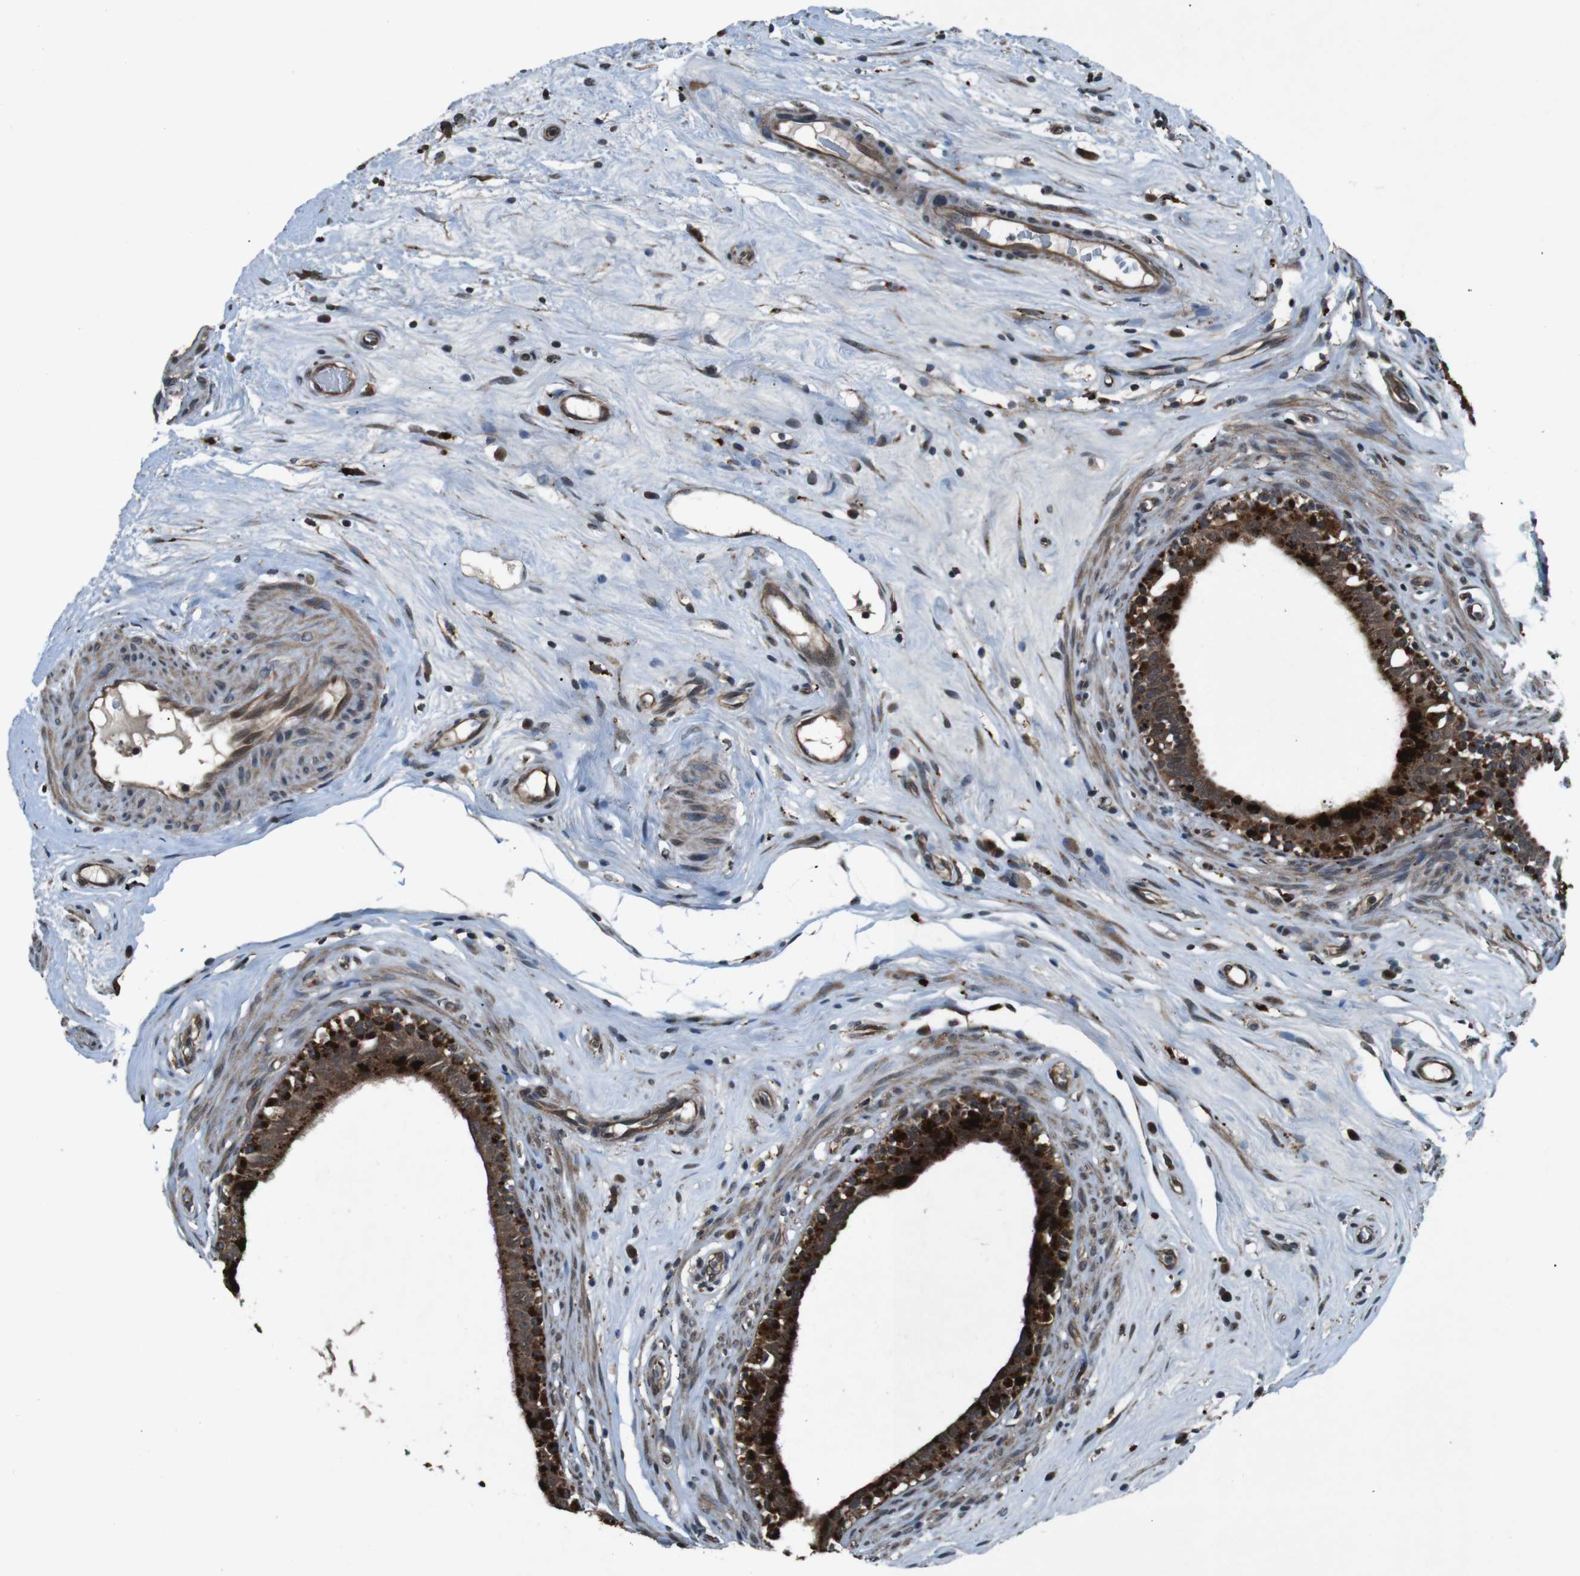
{"staining": {"intensity": "strong", "quantity": ">75%", "location": "cytoplasmic/membranous,nuclear"}, "tissue": "epididymis", "cell_type": "Glandular cells", "image_type": "normal", "snomed": [{"axis": "morphology", "description": "Normal tissue, NOS"}, {"axis": "morphology", "description": "Inflammation, NOS"}, {"axis": "topography", "description": "Epididymis"}], "caption": "Normal epididymis reveals strong cytoplasmic/membranous,nuclear expression in about >75% of glandular cells (DAB (3,3'-diaminobenzidine) = brown stain, brightfield microscopy at high magnification)..", "gene": "SOCS1", "patient": {"sex": "male", "age": 84}}